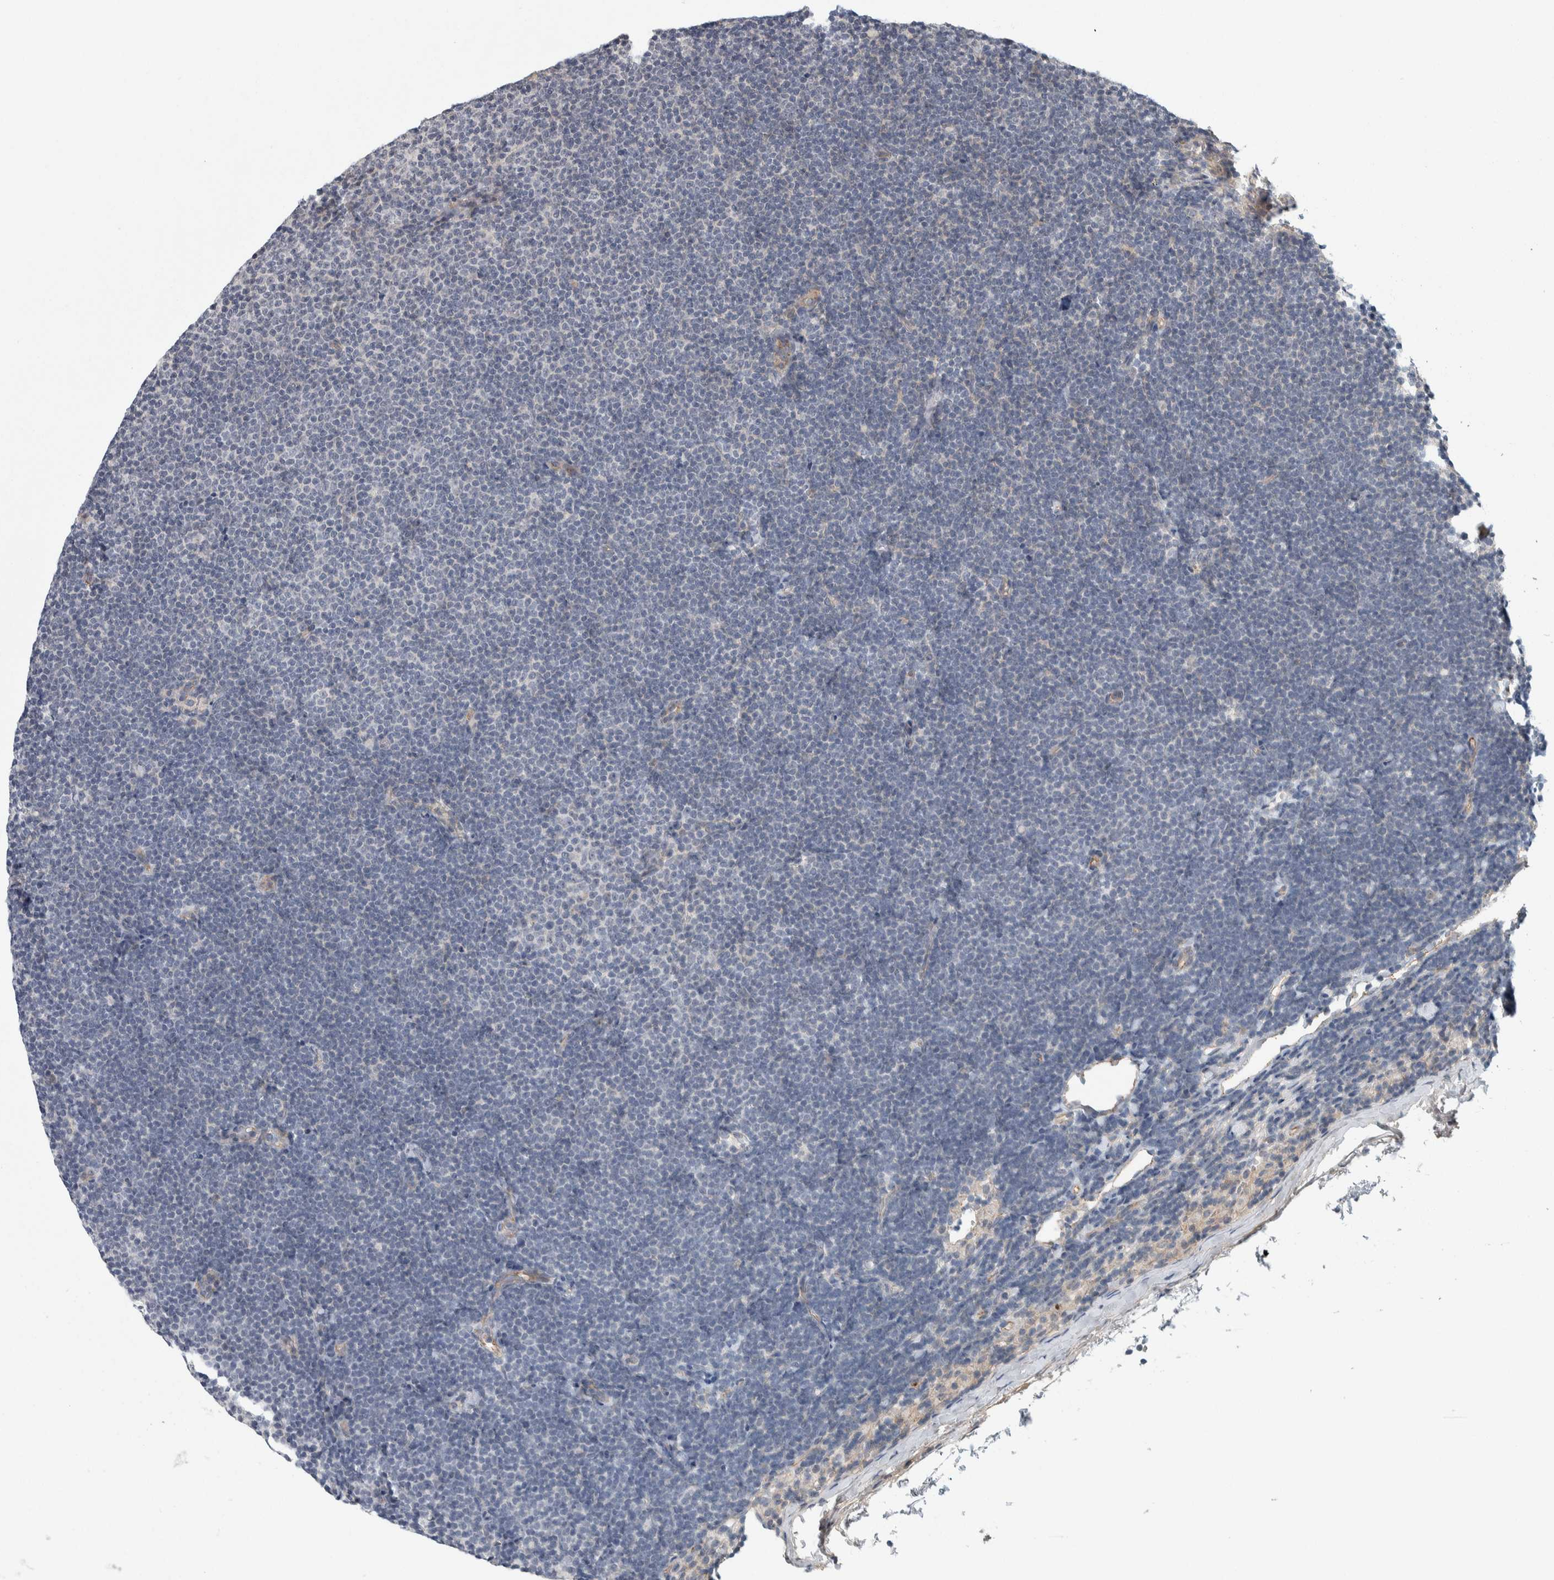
{"staining": {"intensity": "negative", "quantity": "none", "location": "none"}, "tissue": "lymphoma", "cell_type": "Tumor cells", "image_type": "cancer", "snomed": [{"axis": "morphology", "description": "Malignant lymphoma, non-Hodgkin's type, Low grade"}, {"axis": "topography", "description": "Lymph node"}], "caption": "This is an immunohistochemistry (IHC) image of human lymphoma. There is no expression in tumor cells.", "gene": "KCNJ3", "patient": {"sex": "female", "age": 53}}